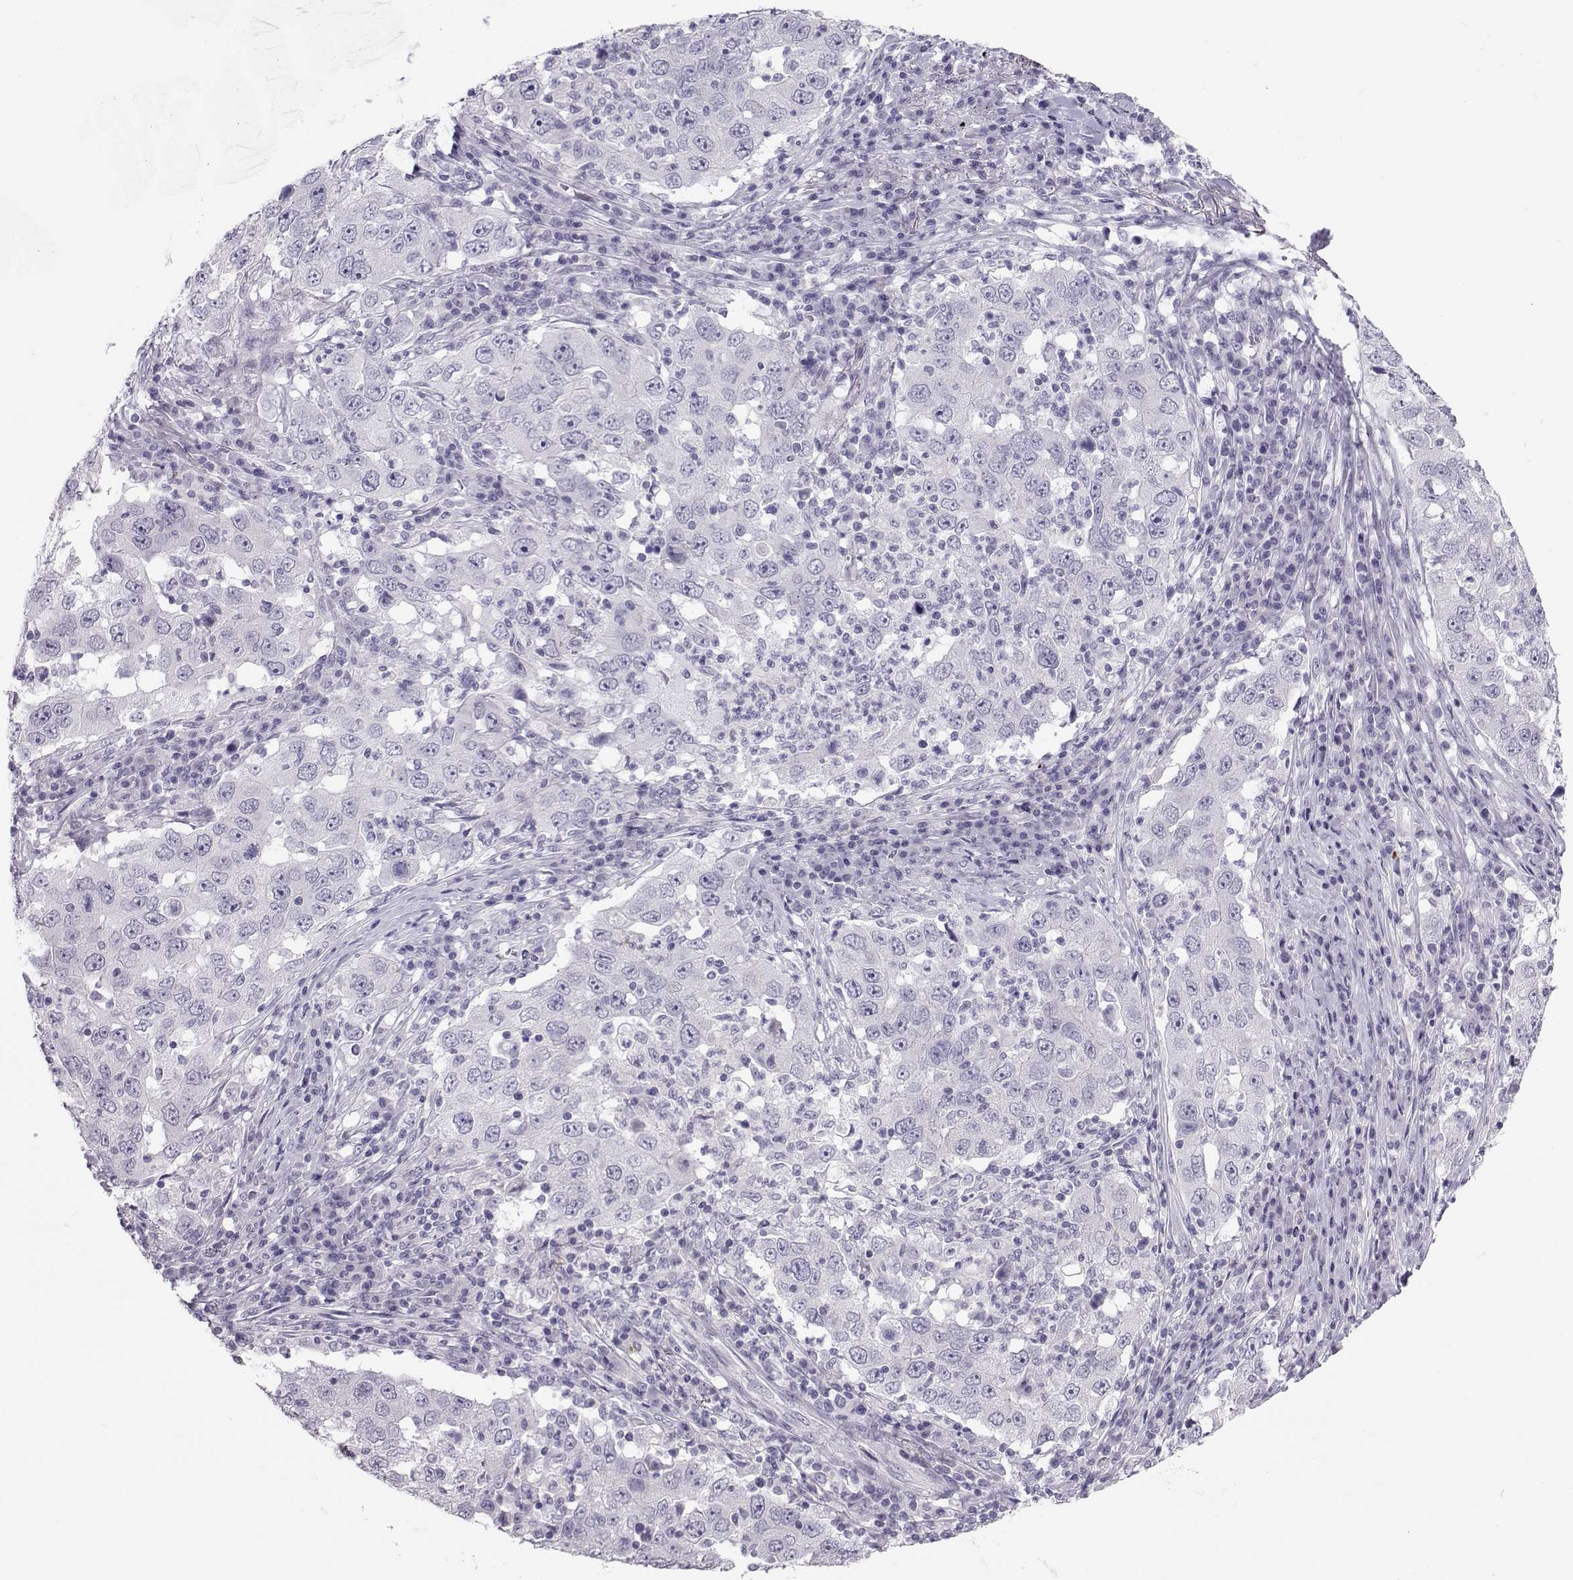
{"staining": {"intensity": "negative", "quantity": "none", "location": "none"}, "tissue": "lung cancer", "cell_type": "Tumor cells", "image_type": "cancer", "snomed": [{"axis": "morphology", "description": "Adenocarcinoma, NOS"}, {"axis": "topography", "description": "Lung"}], "caption": "Tumor cells are negative for brown protein staining in adenocarcinoma (lung). (Brightfield microscopy of DAB (3,3'-diaminobenzidine) immunohistochemistry at high magnification).", "gene": "TRPM7", "patient": {"sex": "male", "age": 73}}